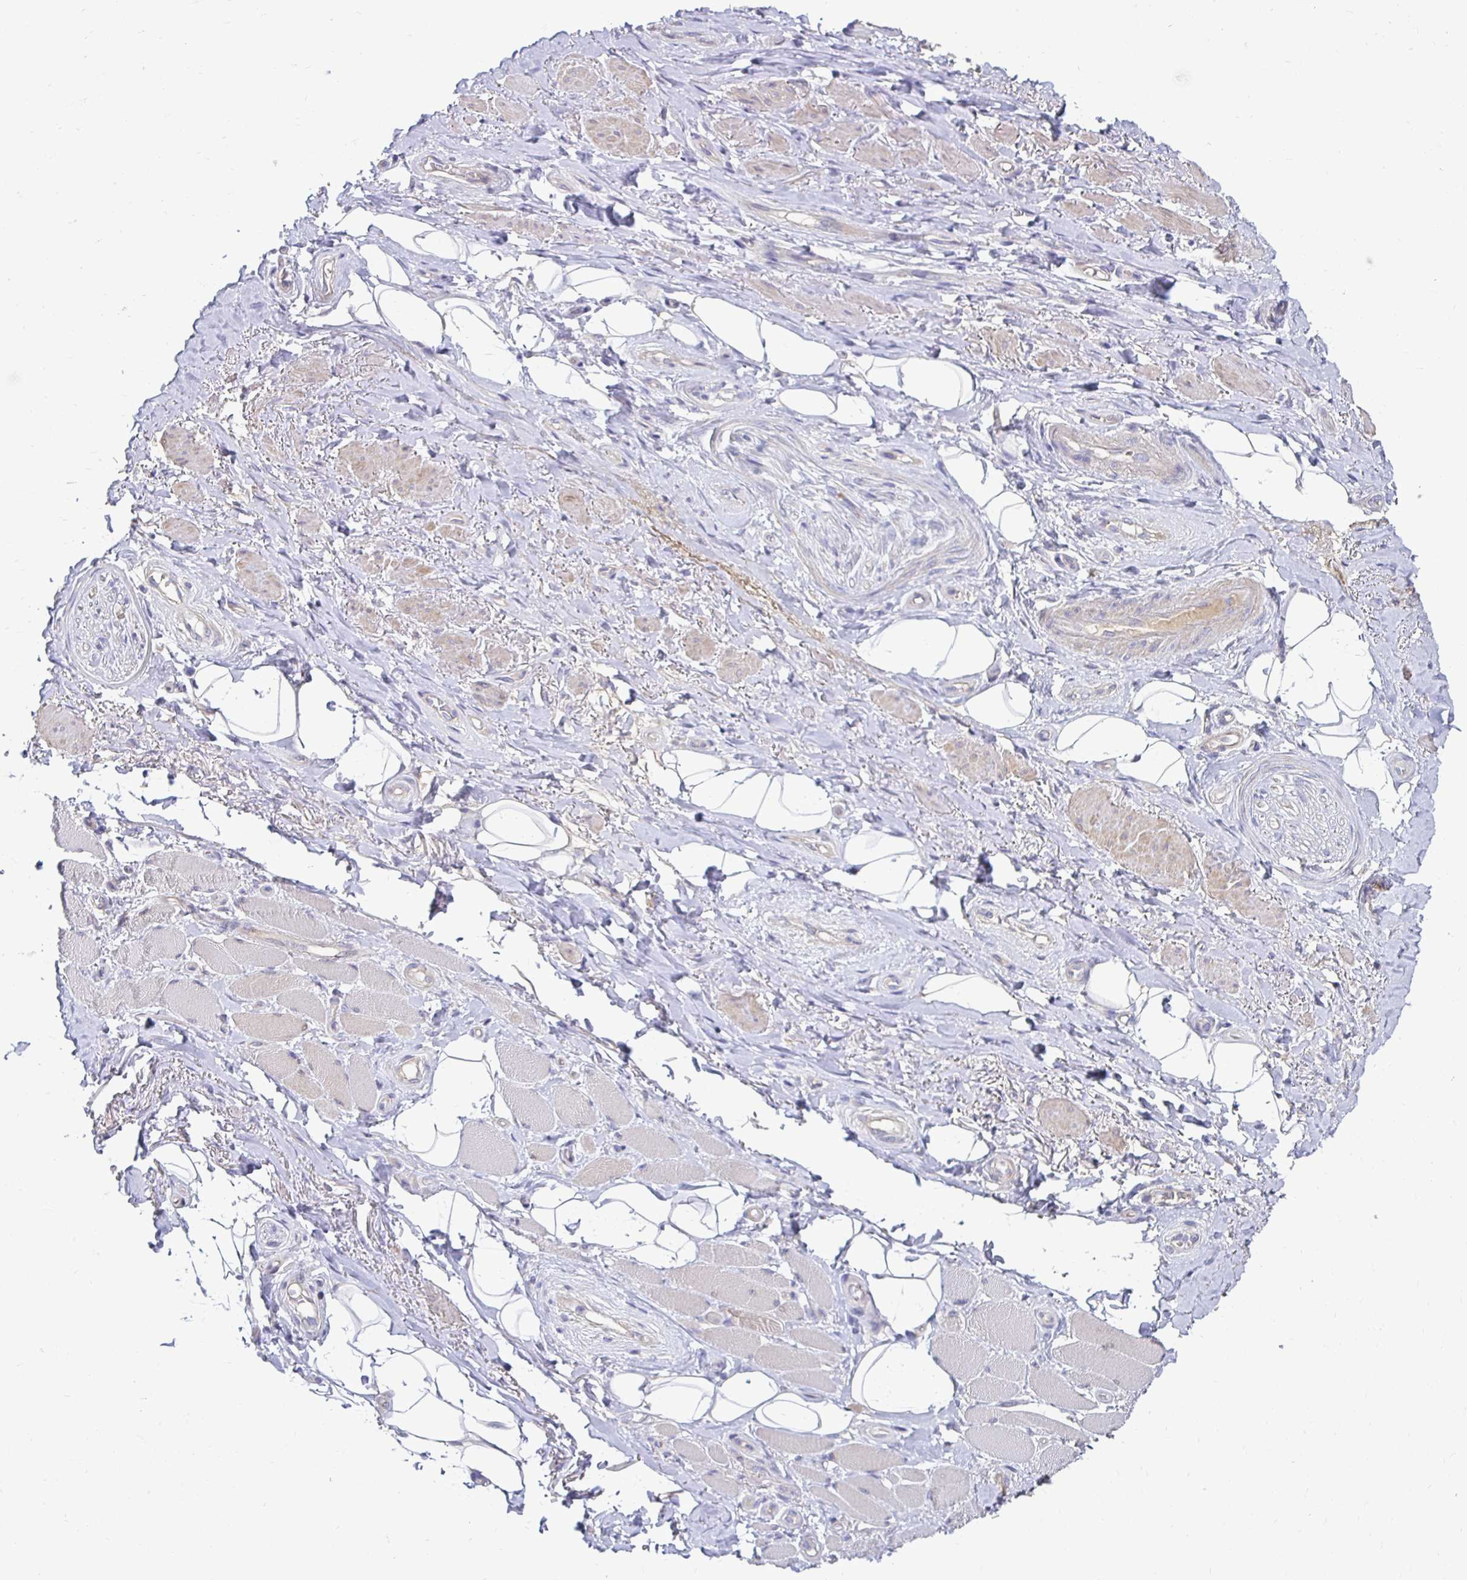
{"staining": {"intensity": "negative", "quantity": "none", "location": "none"}, "tissue": "adipose tissue", "cell_type": "Adipocytes", "image_type": "normal", "snomed": [{"axis": "morphology", "description": "Normal tissue, NOS"}, {"axis": "topography", "description": "Anal"}, {"axis": "topography", "description": "Peripheral nerve tissue"}], "caption": "This is a photomicrograph of immunohistochemistry staining of unremarkable adipose tissue, which shows no staining in adipocytes. (Stains: DAB immunohistochemistry (IHC) with hematoxylin counter stain, Microscopy: brightfield microscopy at high magnification).", "gene": "AKAP6", "patient": {"sex": "male", "age": 53}}